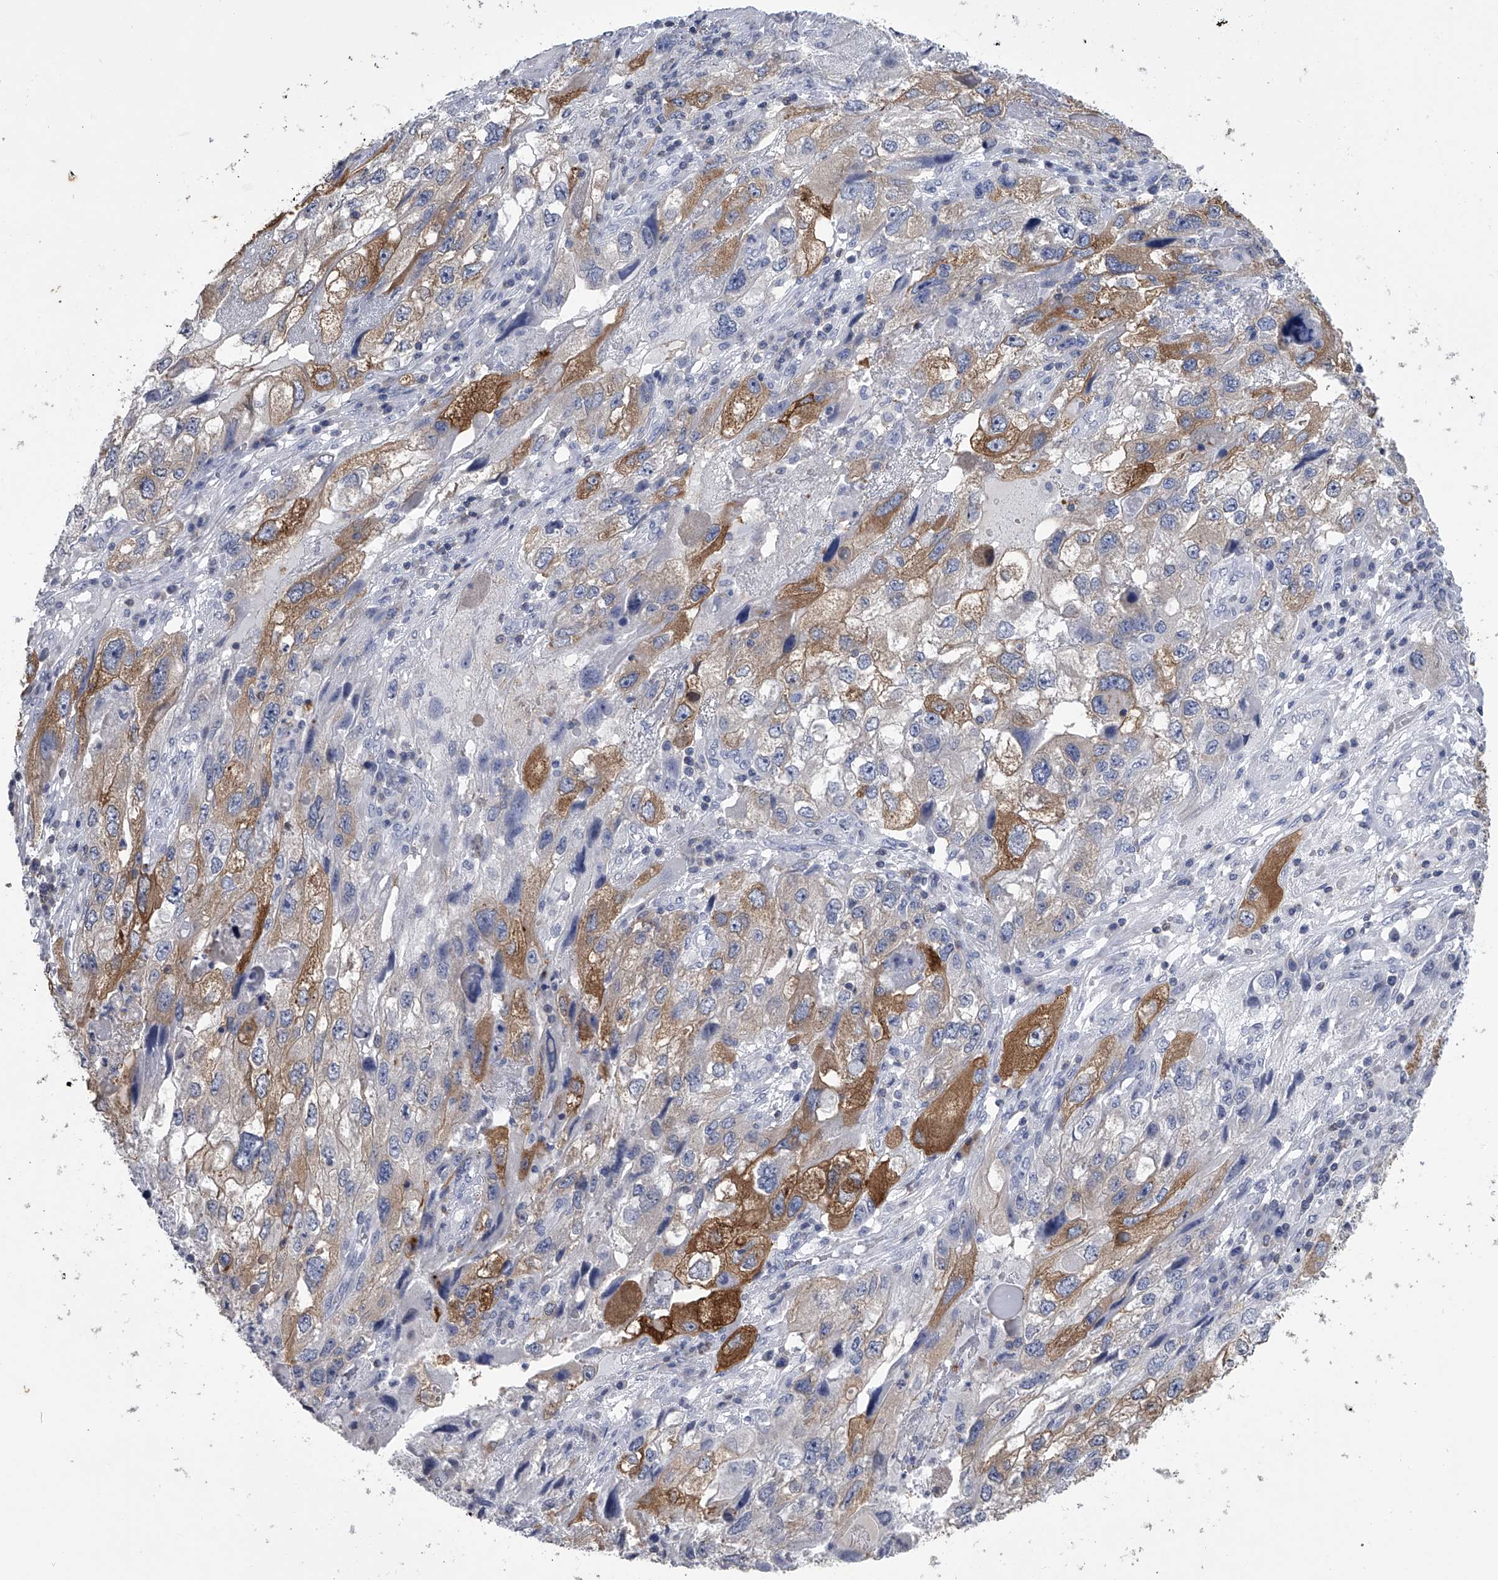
{"staining": {"intensity": "moderate", "quantity": "<25%", "location": "cytoplasmic/membranous"}, "tissue": "endometrial cancer", "cell_type": "Tumor cells", "image_type": "cancer", "snomed": [{"axis": "morphology", "description": "Adenocarcinoma, NOS"}, {"axis": "topography", "description": "Endometrium"}], "caption": "Protein staining displays moderate cytoplasmic/membranous staining in approximately <25% of tumor cells in endometrial adenocarcinoma. Using DAB (brown) and hematoxylin (blue) stains, captured at high magnification using brightfield microscopy.", "gene": "TASP1", "patient": {"sex": "female", "age": 49}}